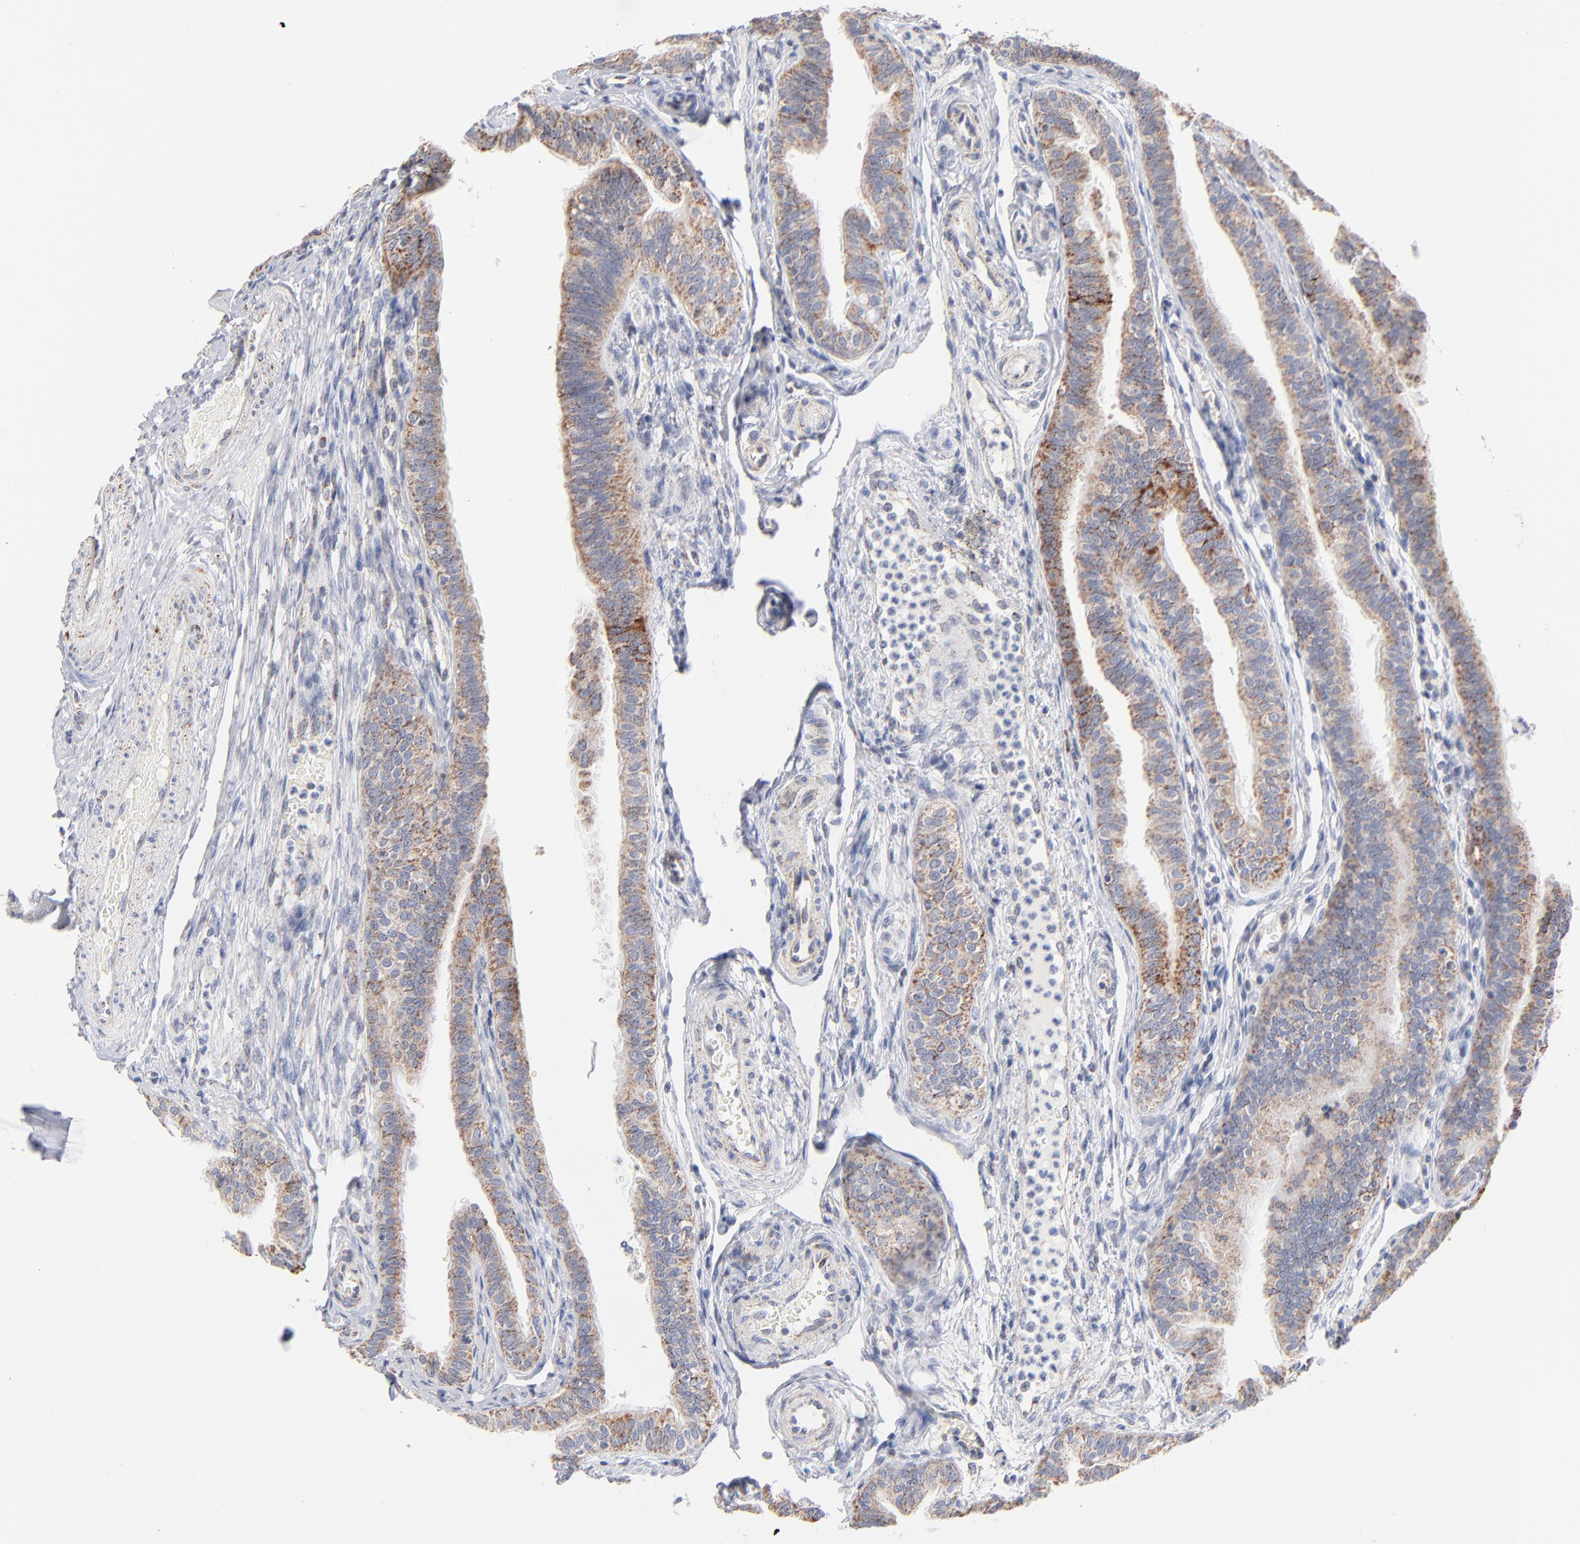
{"staining": {"intensity": "moderate", "quantity": ">75%", "location": "cytoplasmic/membranous"}, "tissue": "fallopian tube", "cell_type": "Glandular cells", "image_type": "normal", "snomed": [{"axis": "morphology", "description": "Normal tissue, NOS"}, {"axis": "morphology", "description": "Dermoid, NOS"}, {"axis": "topography", "description": "Fallopian tube"}], "caption": "Immunohistochemistry (IHC) photomicrograph of unremarkable fallopian tube stained for a protein (brown), which demonstrates medium levels of moderate cytoplasmic/membranous positivity in approximately >75% of glandular cells.", "gene": "MRPL58", "patient": {"sex": "female", "age": 33}}